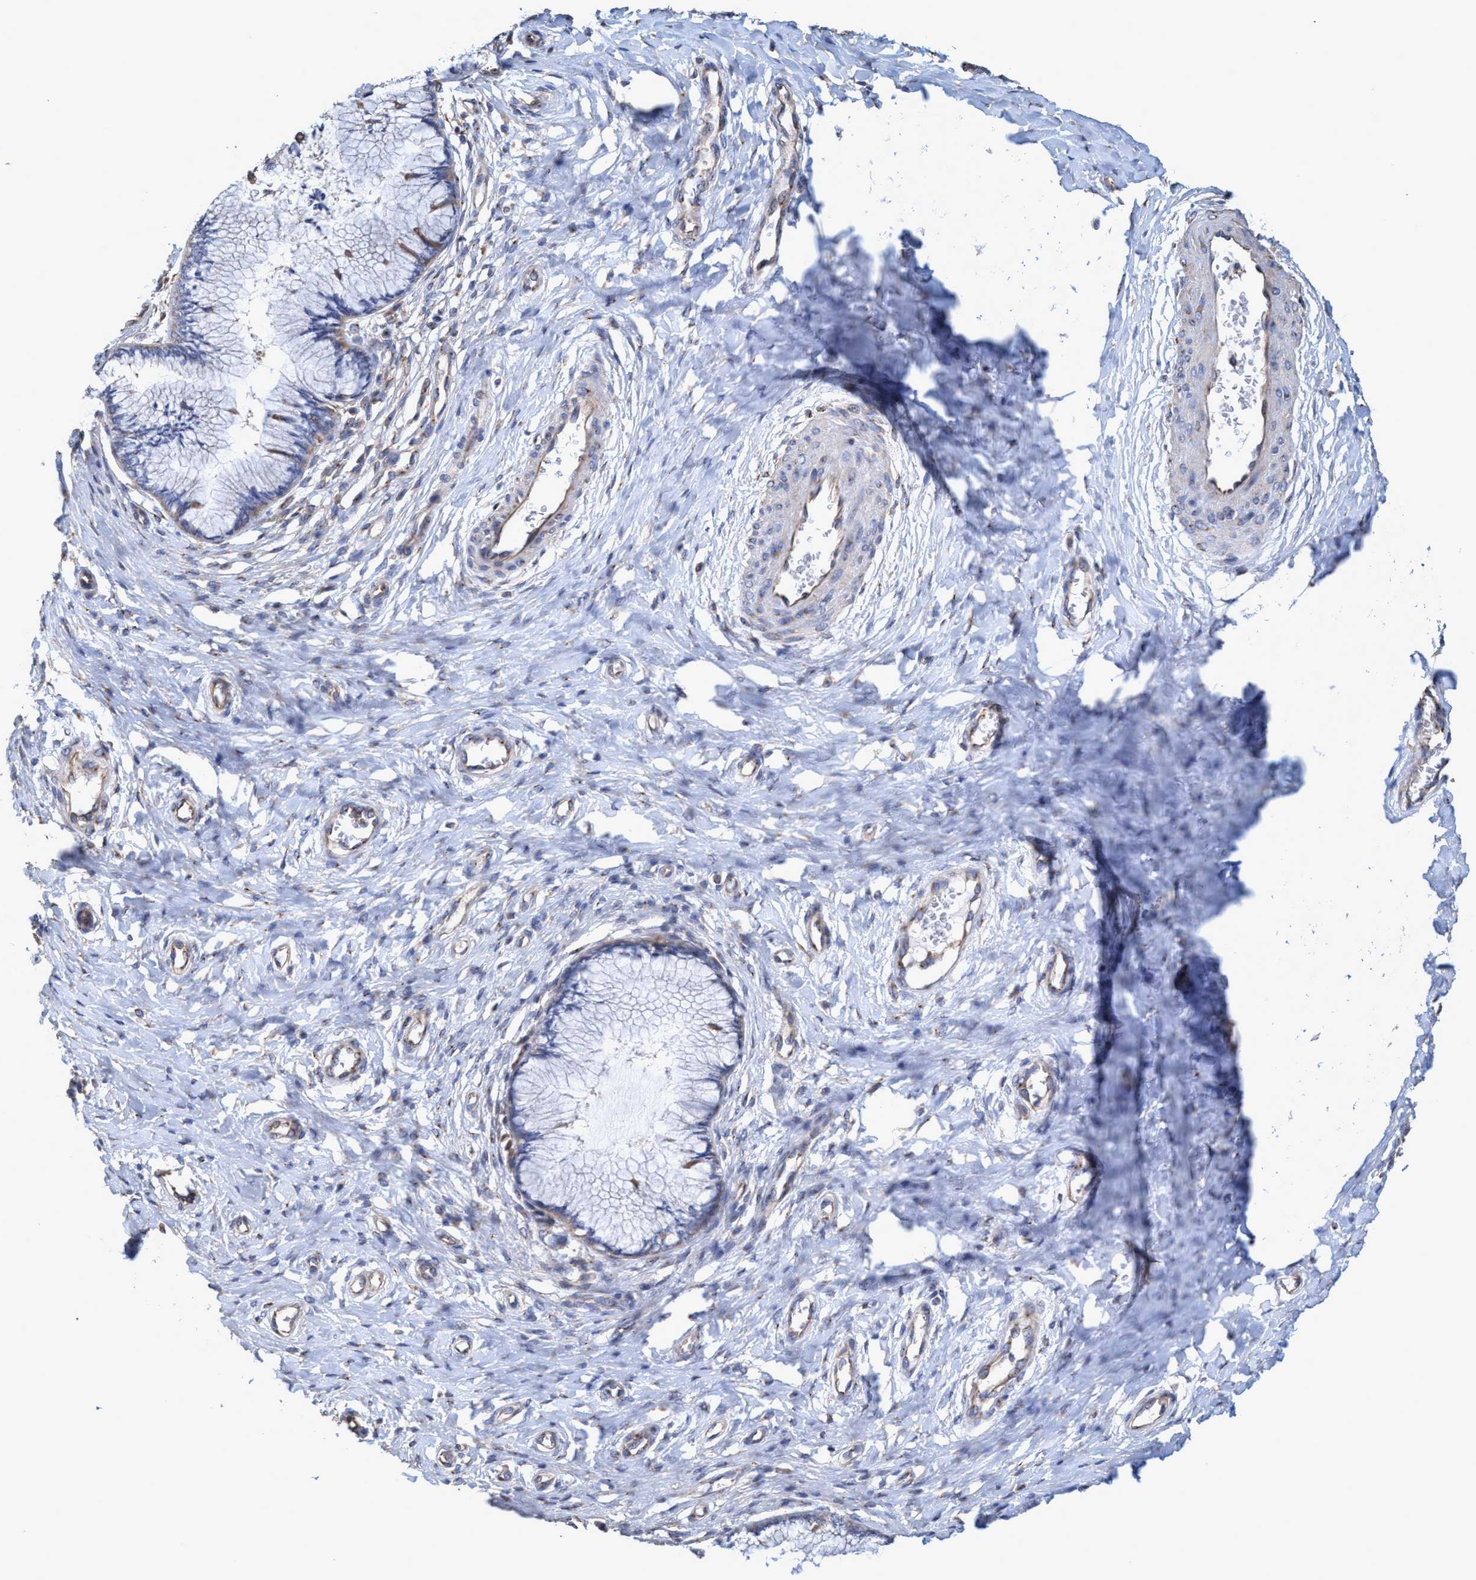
{"staining": {"intensity": "moderate", "quantity": "<25%", "location": "cytoplasmic/membranous"}, "tissue": "cervix", "cell_type": "Glandular cells", "image_type": "normal", "snomed": [{"axis": "morphology", "description": "Normal tissue, NOS"}, {"axis": "topography", "description": "Cervix"}], "caption": "Glandular cells demonstrate low levels of moderate cytoplasmic/membranous expression in about <25% of cells in unremarkable human cervix.", "gene": "BICD2", "patient": {"sex": "female", "age": 55}}